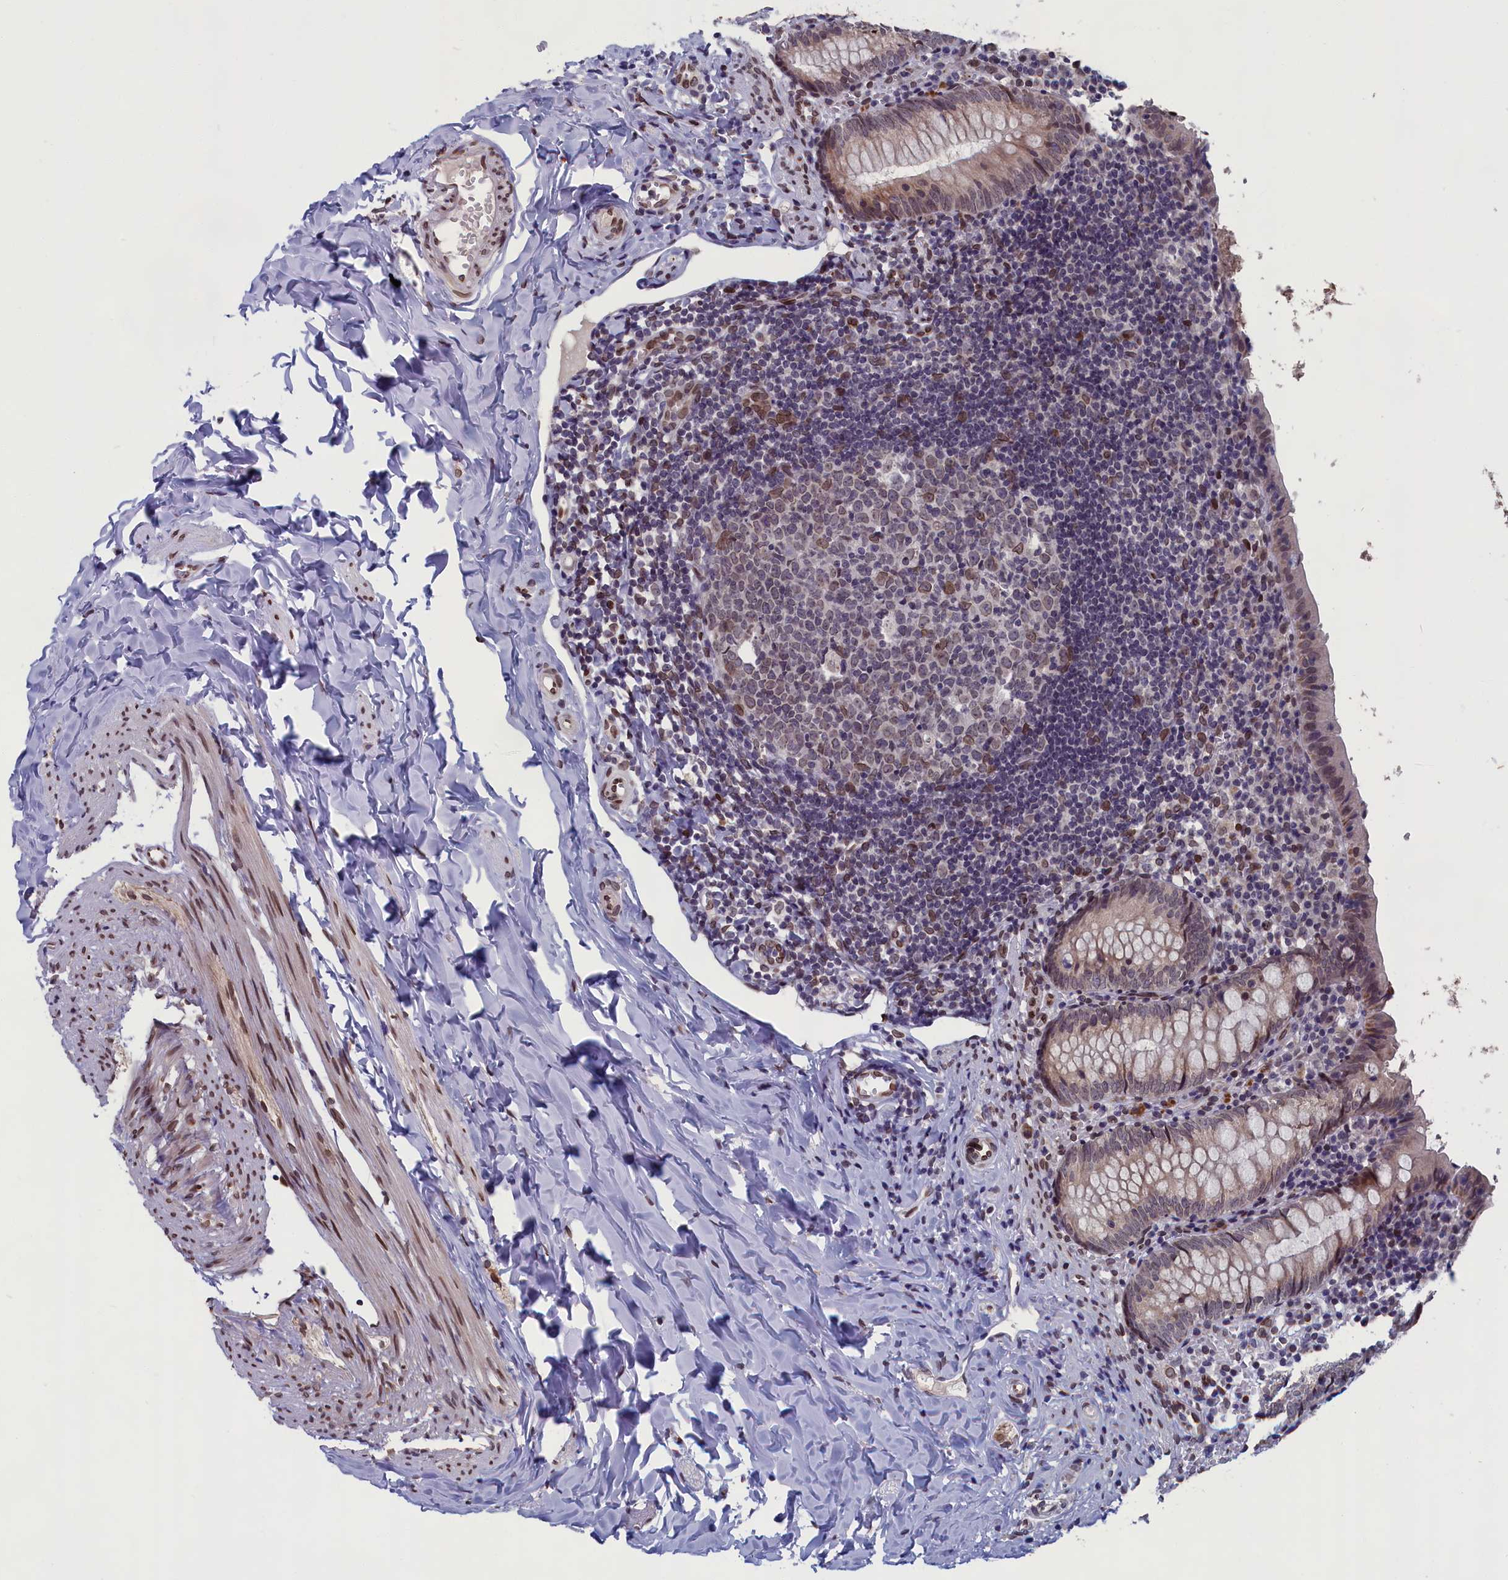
{"staining": {"intensity": "weak", "quantity": "25%-75%", "location": "cytoplasmic/membranous,nuclear"}, "tissue": "appendix", "cell_type": "Glandular cells", "image_type": "normal", "snomed": [{"axis": "morphology", "description": "Normal tissue, NOS"}, {"axis": "topography", "description": "Appendix"}], "caption": "IHC histopathology image of normal appendix: appendix stained using immunohistochemistry (IHC) shows low levels of weak protein expression localized specifically in the cytoplasmic/membranous,nuclear of glandular cells, appearing as a cytoplasmic/membranous,nuclear brown color.", "gene": "GPSM1", "patient": {"sex": "female", "age": 10}}